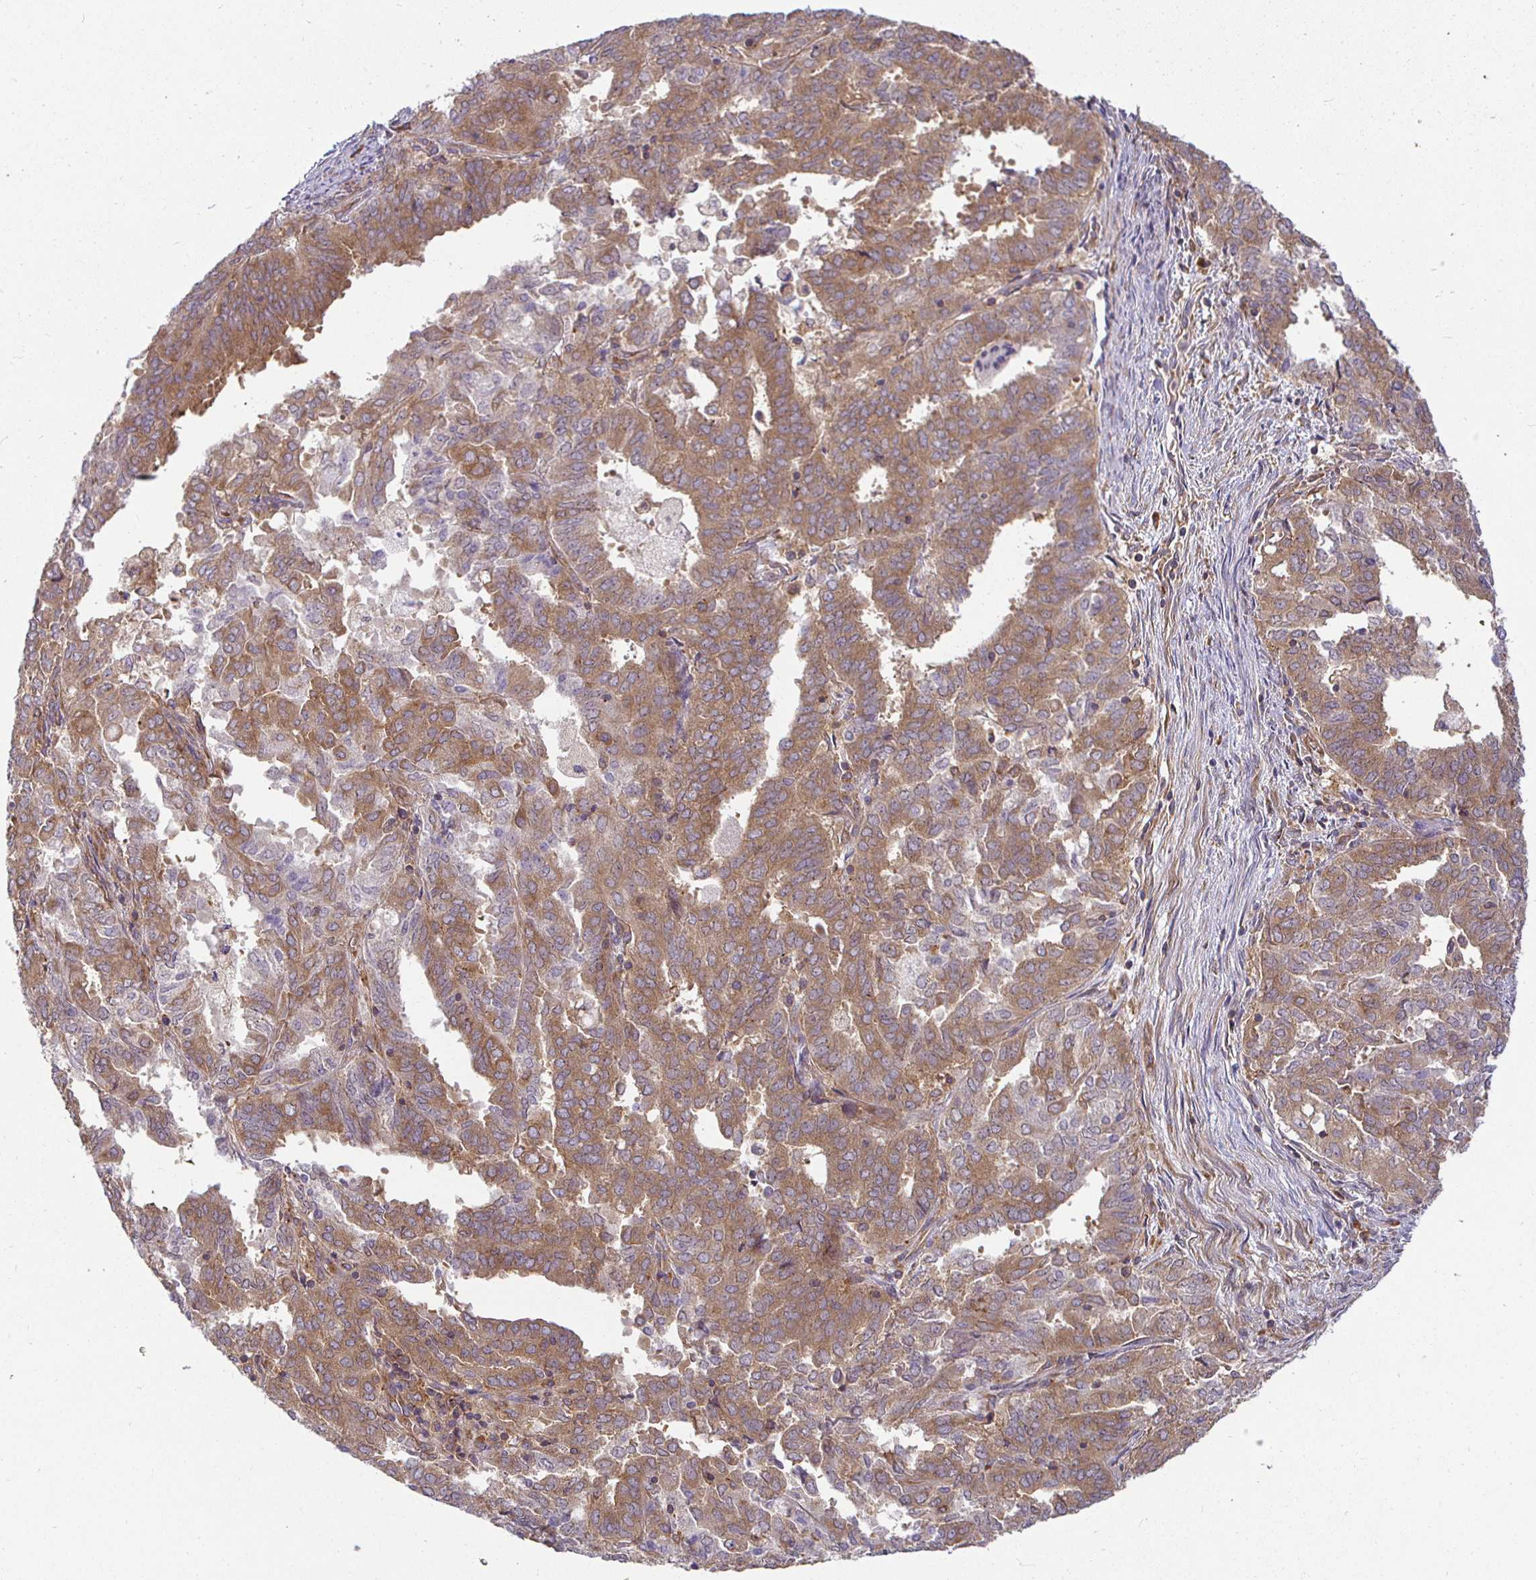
{"staining": {"intensity": "moderate", "quantity": ">75%", "location": "cytoplasmic/membranous"}, "tissue": "endometrial cancer", "cell_type": "Tumor cells", "image_type": "cancer", "snomed": [{"axis": "morphology", "description": "Adenocarcinoma, NOS"}, {"axis": "topography", "description": "Endometrium"}], "caption": "A photomicrograph of endometrial cancer stained for a protein demonstrates moderate cytoplasmic/membranous brown staining in tumor cells.", "gene": "IRAK1", "patient": {"sex": "female", "age": 72}}